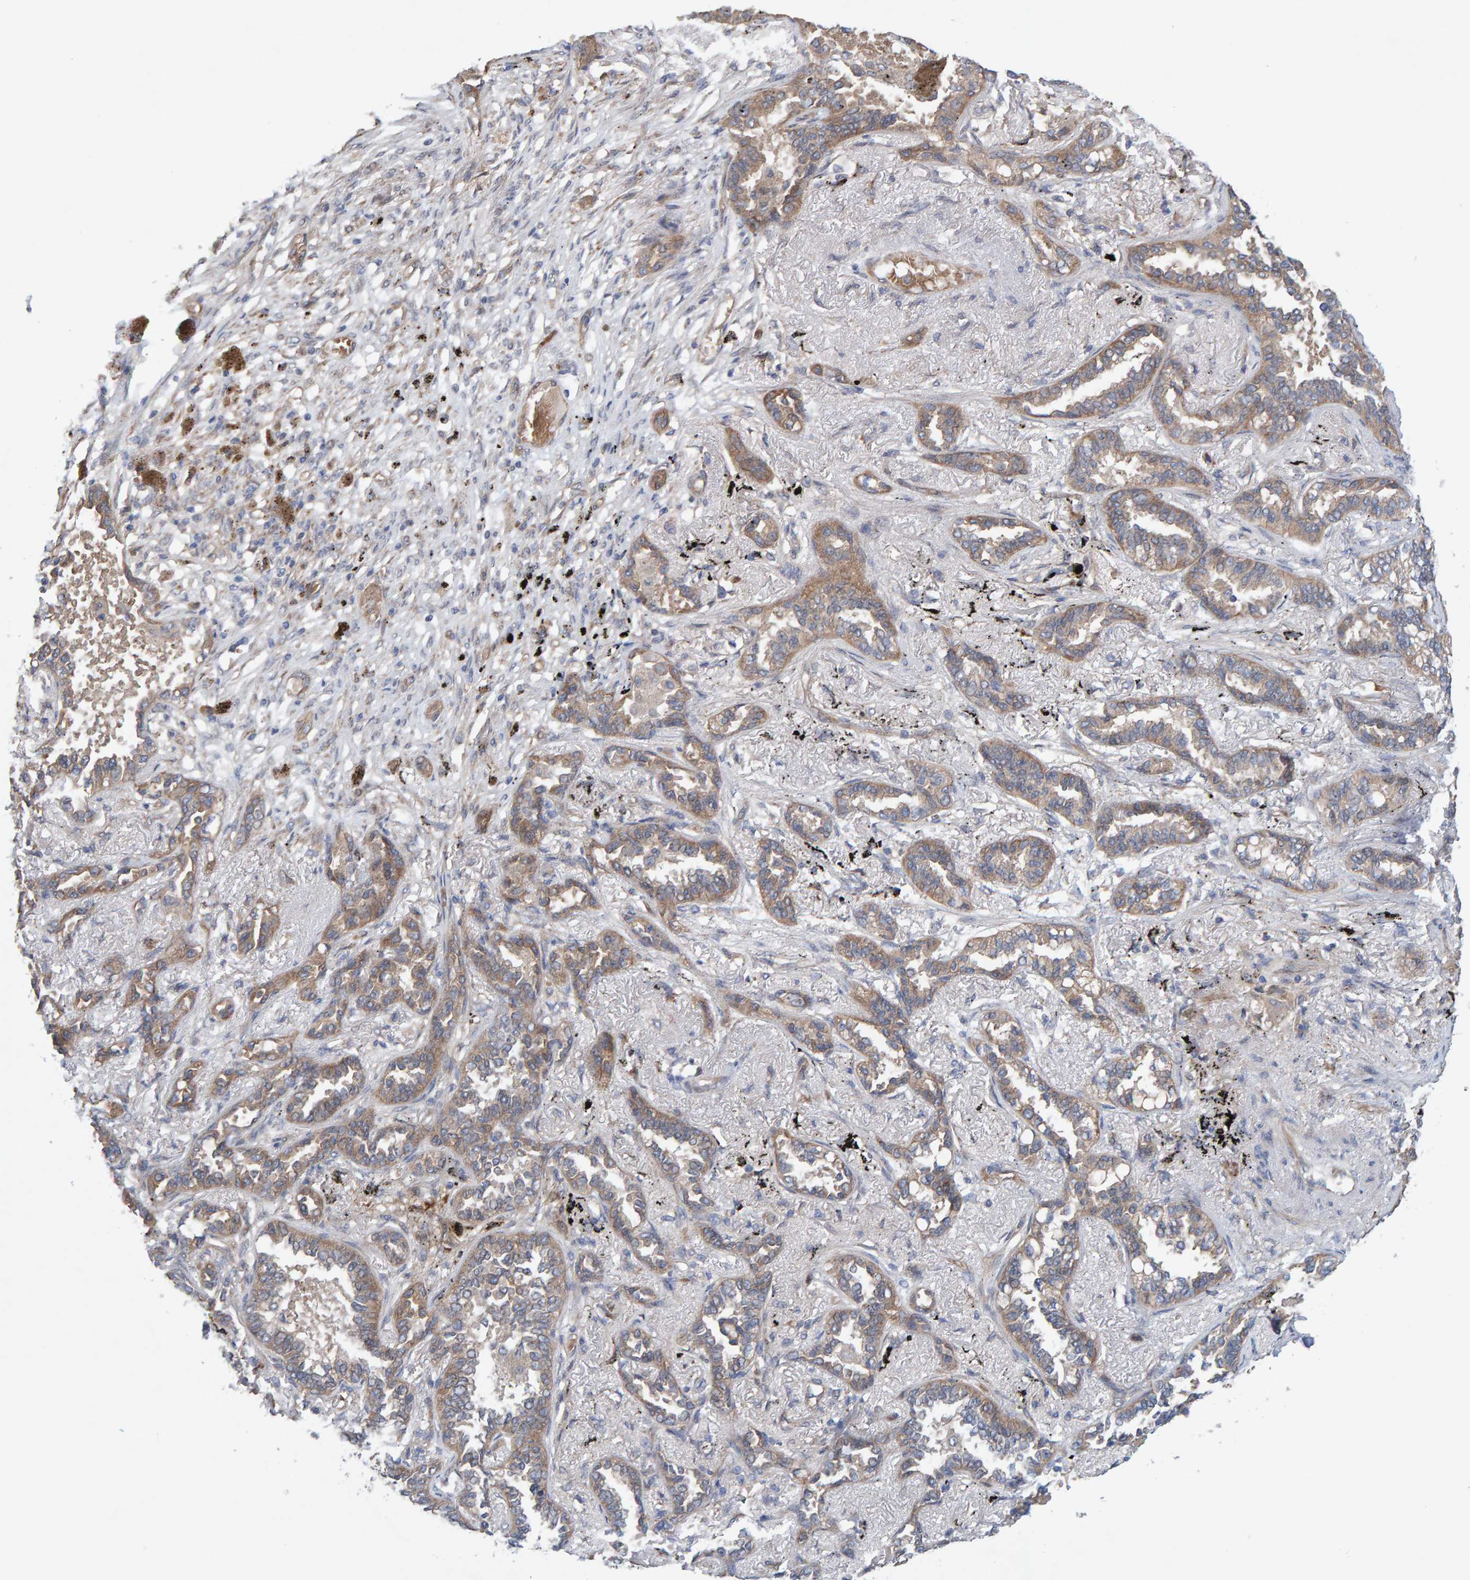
{"staining": {"intensity": "moderate", "quantity": ">75%", "location": "cytoplasmic/membranous"}, "tissue": "lung cancer", "cell_type": "Tumor cells", "image_type": "cancer", "snomed": [{"axis": "morphology", "description": "Adenocarcinoma, NOS"}, {"axis": "topography", "description": "Lung"}], "caption": "Immunohistochemistry staining of adenocarcinoma (lung), which demonstrates medium levels of moderate cytoplasmic/membranous positivity in about >75% of tumor cells indicating moderate cytoplasmic/membranous protein positivity. The staining was performed using DAB (brown) for protein detection and nuclei were counterstained in hematoxylin (blue).", "gene": "LRSAM1", "patient": {"sex": "male", "age": 59}}